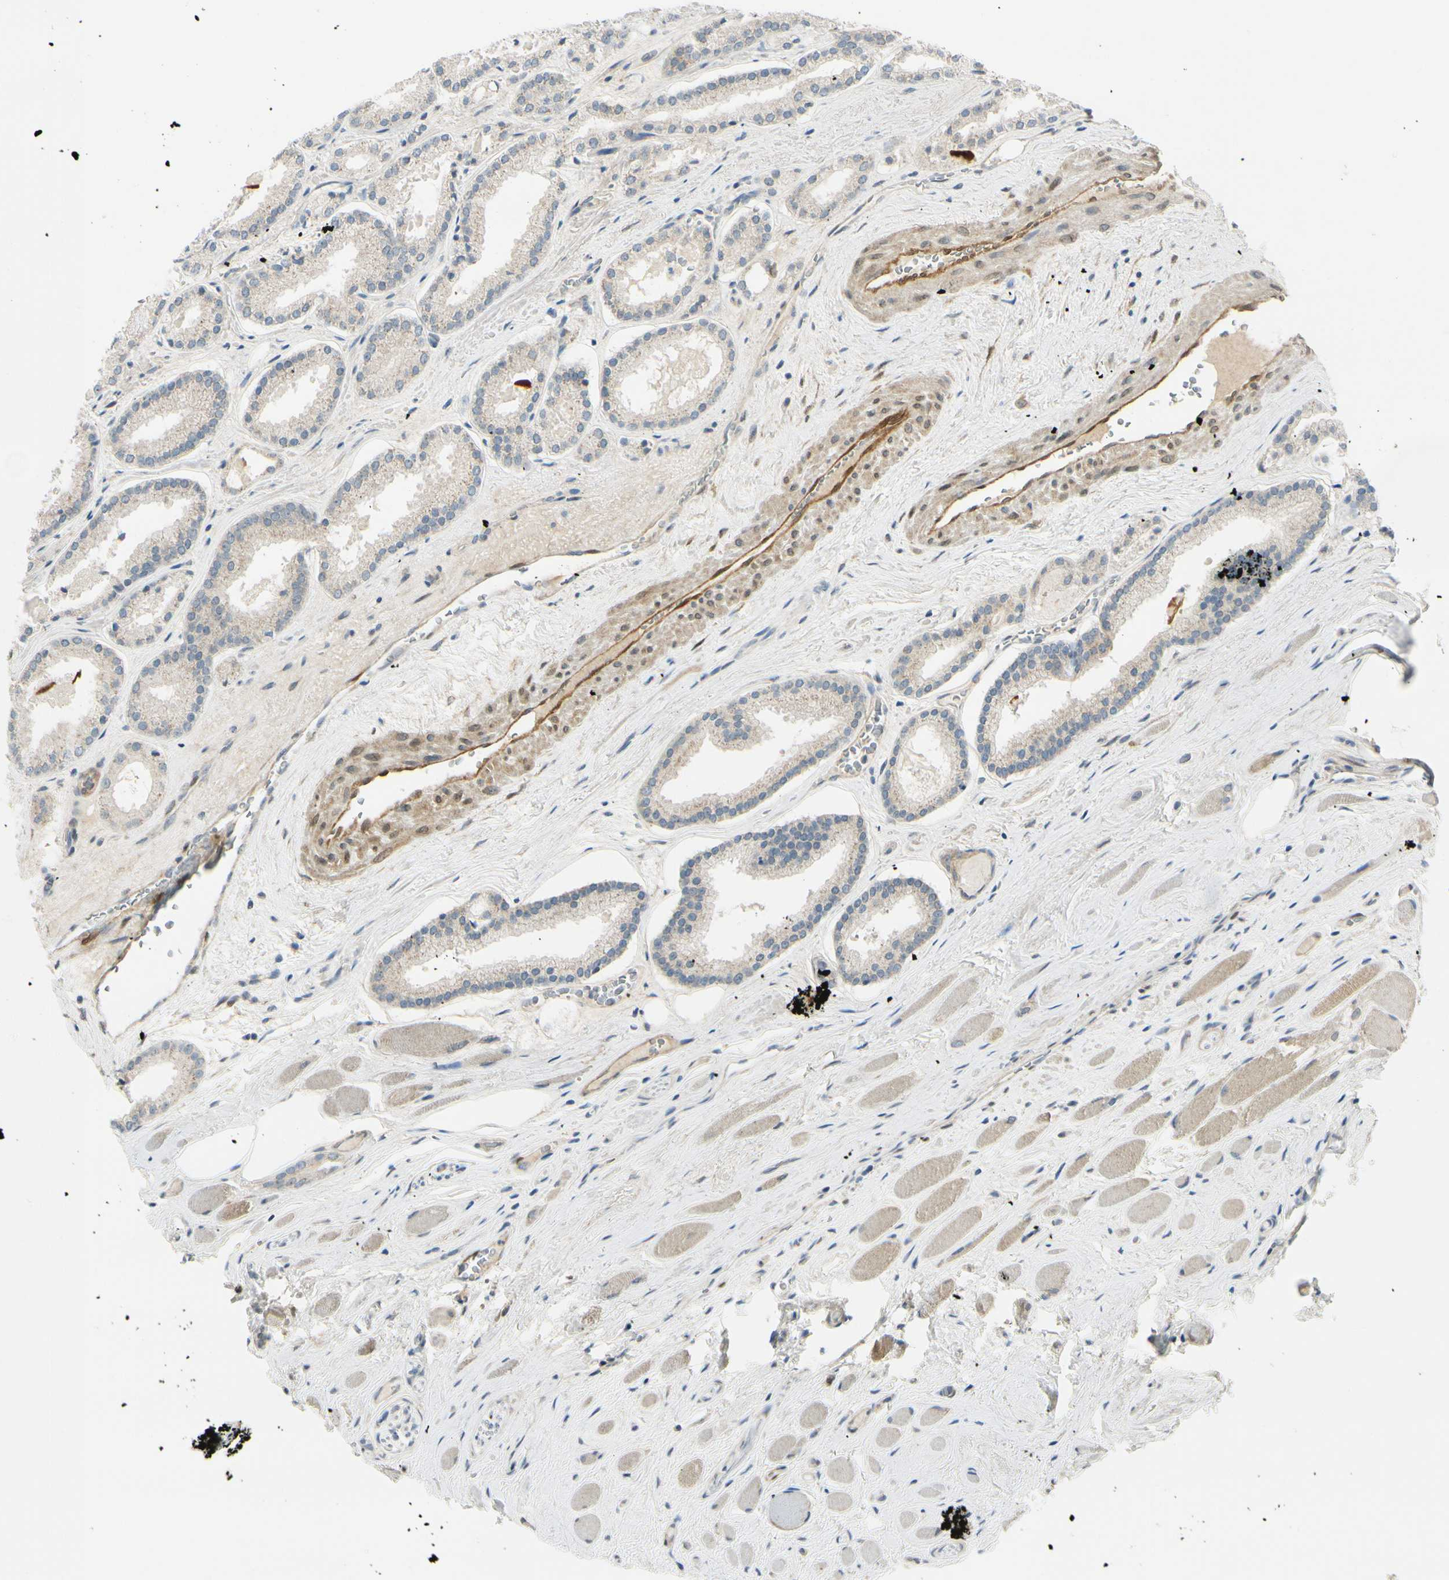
{"staining": {"intensity": "weak", "quantity": ">75%", "location": "cytoplasmic/membranous"}, "tissue": "prostate cancer", "cell_type": "Tumor cells", "image_type": "cancer", "snomed": [{"axis": "morphology", "description": "Adenocarcinoma, Low grade"}, {"axis": "topography", "description": "Prostate"}], "caption": "Protein analysis of adenocarcinoma (low-grade) (prostate) tissue exhibits weak cytoplasmic/membranous positivity in approximately >75% of tumor cells. (DAB IHC, brown staining for protein, blue staining for nuclei).", "gene": "FHL2", "patient": {"sex": "male", "age": 59}}